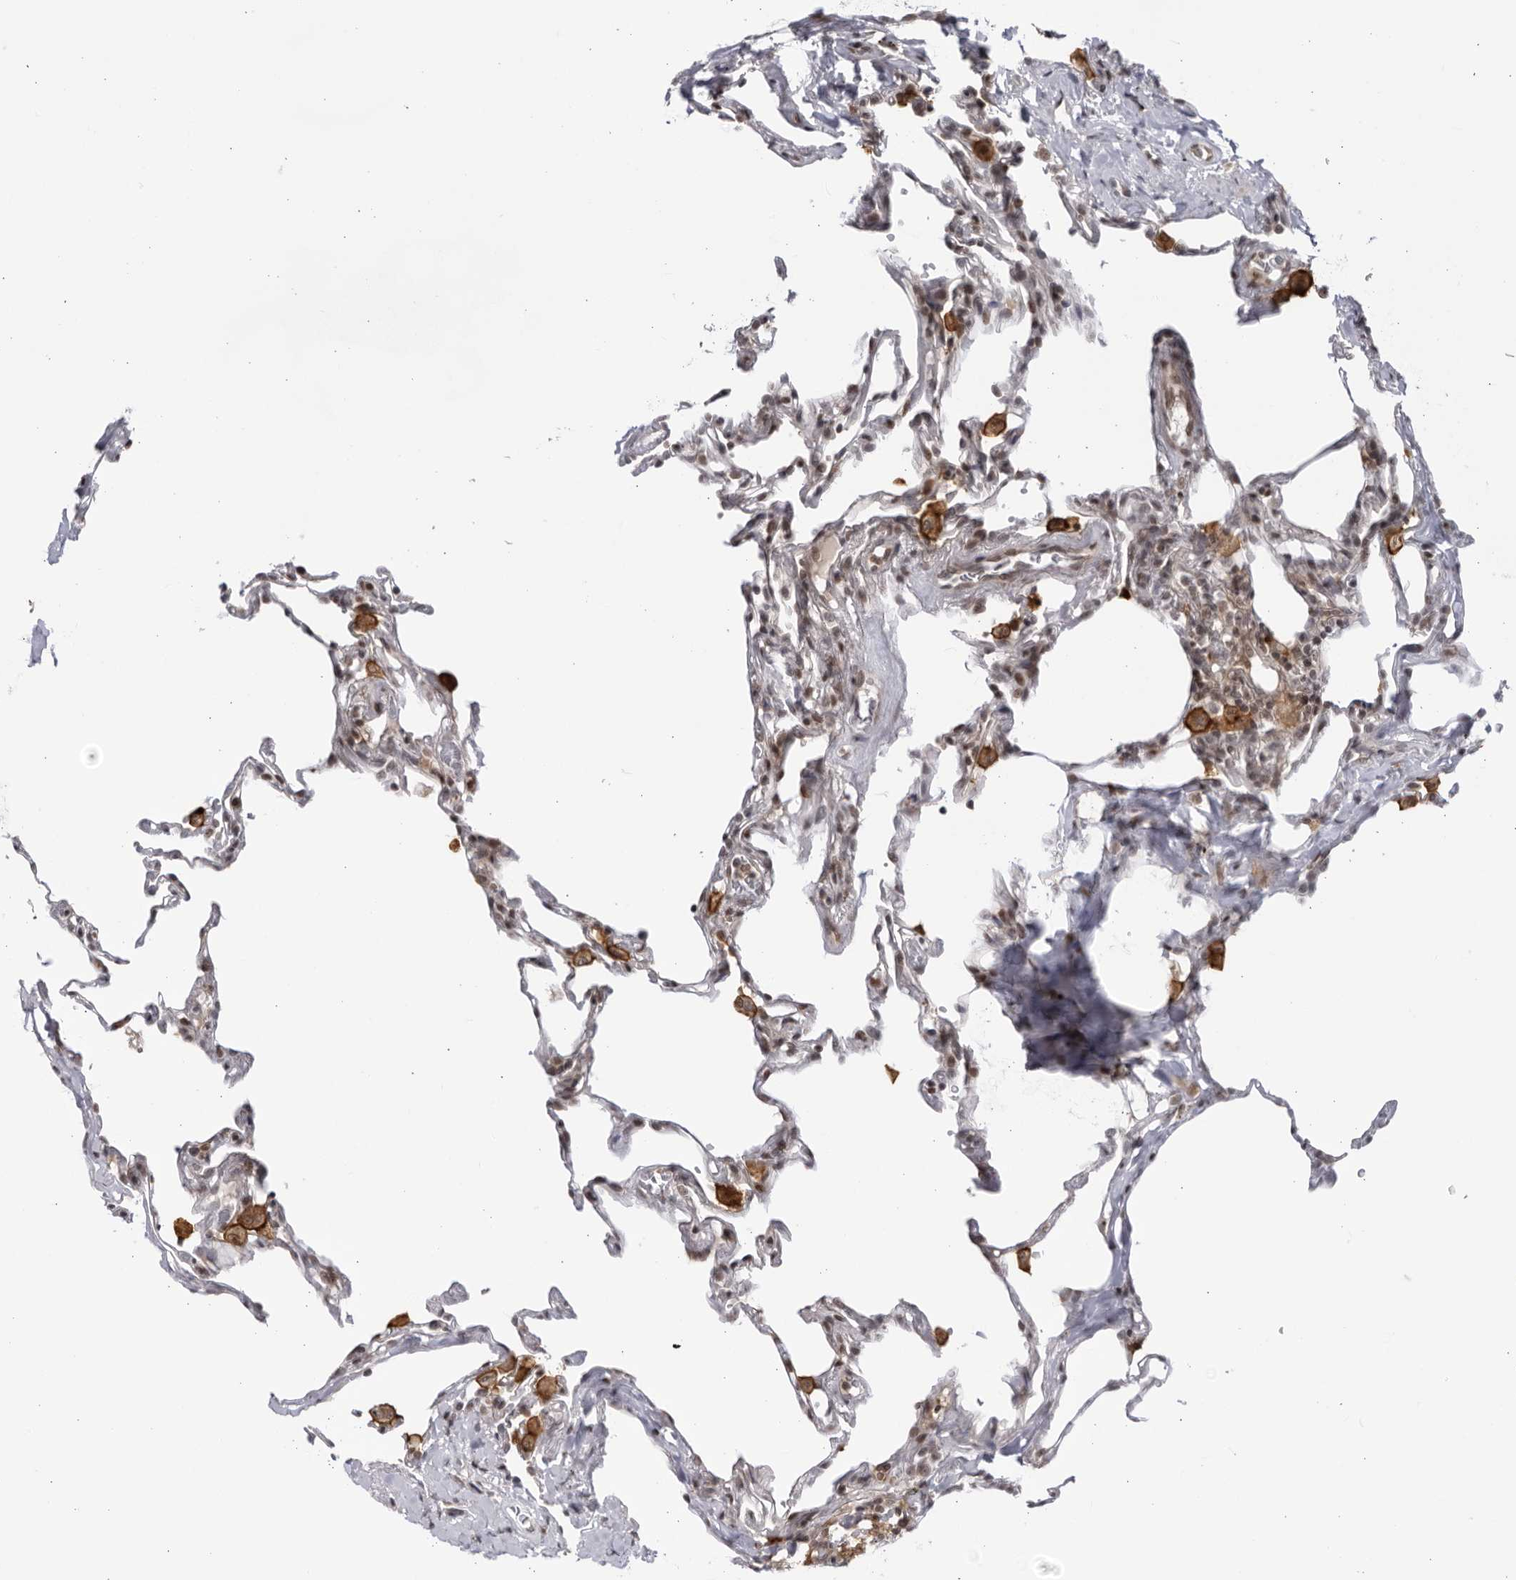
{"staining": {"intensity": "negative", "quantity": "none", "location": "none"}, "tissue": "lung", "cell_type": "Alveolar cells", "image_type": "normal", "snomed": [{"axis": "morphology", "description": "Normal tissue, NOS"}, {"axis": "topography", "description": "Lung"}], "caption": "Immunohistochemical staining of benign lung exhibits no significant staining in alveolar cells.", "gene": "DTL", "patient": {"sex": "male", "age": 59}}